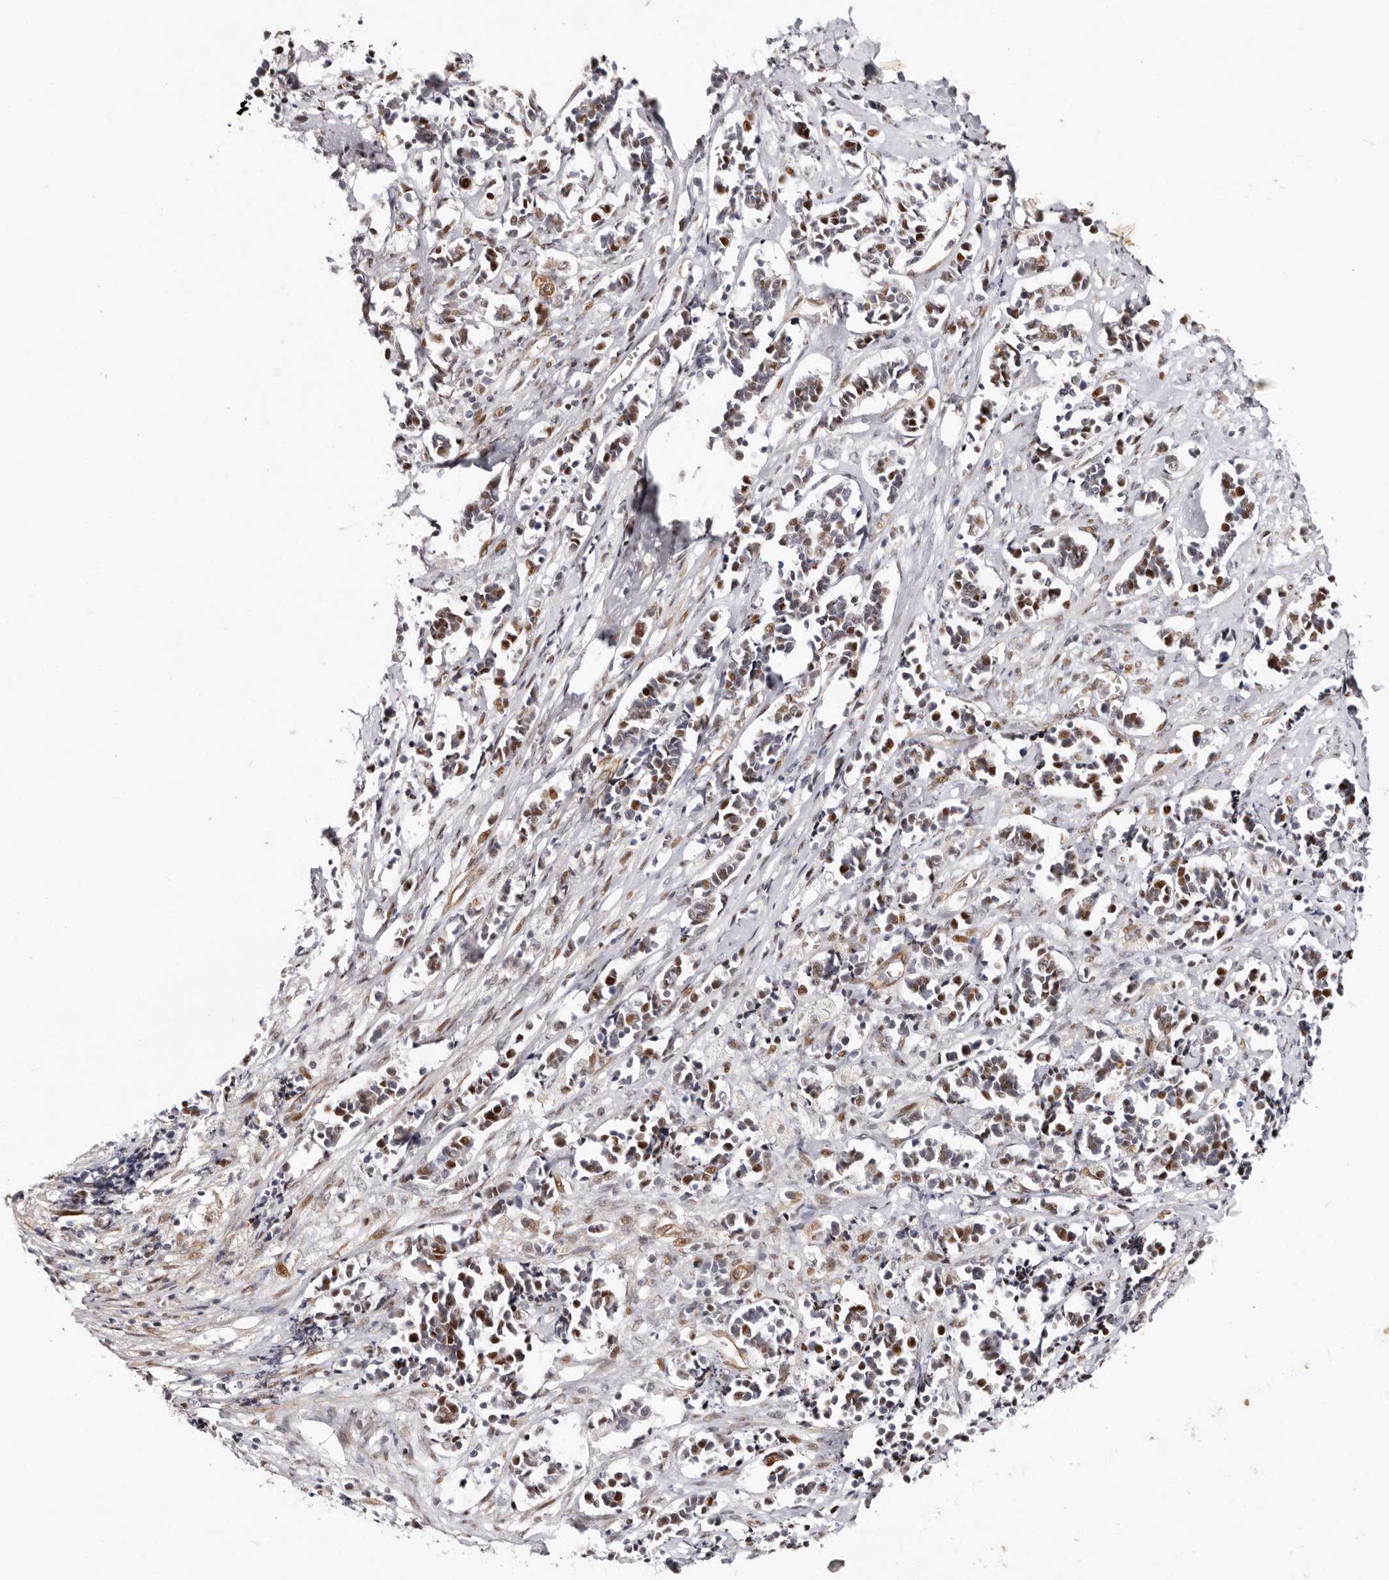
{"staining": {"intensity": "moderate", "quantity": "25%-75%", "location": "cytoplasmic/membranous,nuclear"}, "tissue": "cervical cancer", "cell_type": "Tumor cells", "image_type": "cancer", "snomed": [{"axis": "morphology", "description": "Normal tissue, NOS"}, {"axis": "morphology", "description": "Squamous cell carcinoma, NOS"}, {"axis": "topography", "description": "Cervix"}], "caption": "Approximately 25%-75% of tumor cells in human cervical cancer (squamous cell carcinoma) reveal moderate cytoplasmic/membranous and nuclear protein expression as visualized by brown immunohistochemical staining.", "gene": "EPHX3", "patient": {"sex": "female", "age": 35}}